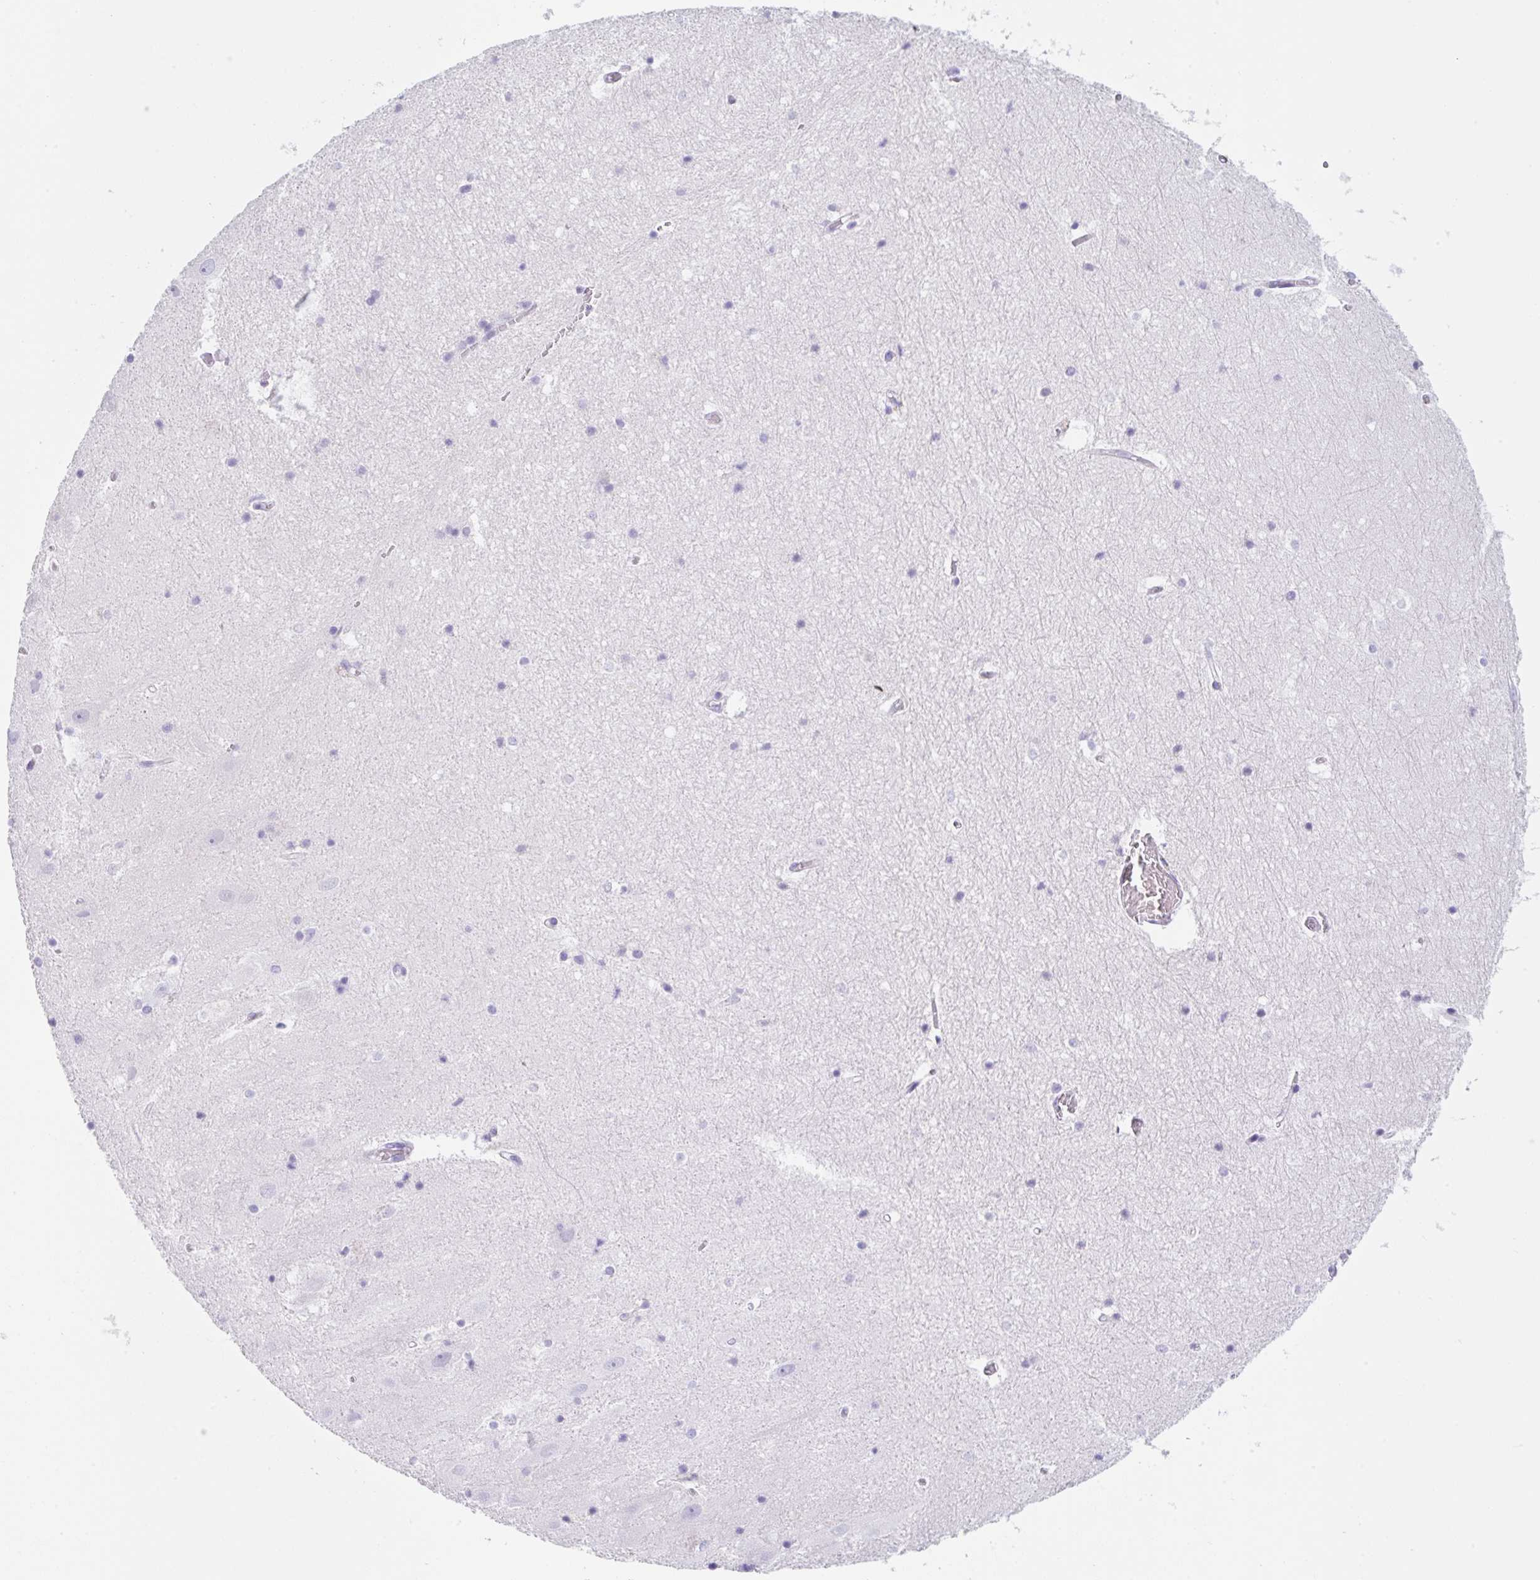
{"staining": {"intensity": "negative", "quantity": "none", "location": "none"}, "tissue": "hippocampus", "cell_type": "Glial cells", "image_type": "normal", "snomed": [{"axis": "morphology", "description": "Normal tissue, NOS"}, {"axis": "topography", "description": "Hippocampus"}], "caption": "IHC of benign human hippocampus shows no positivity in glial cells. (IHC, brightfield microscopy, high magnification).", "gene": "KLK8", "patient": {"sex": "female", "age": 52}}